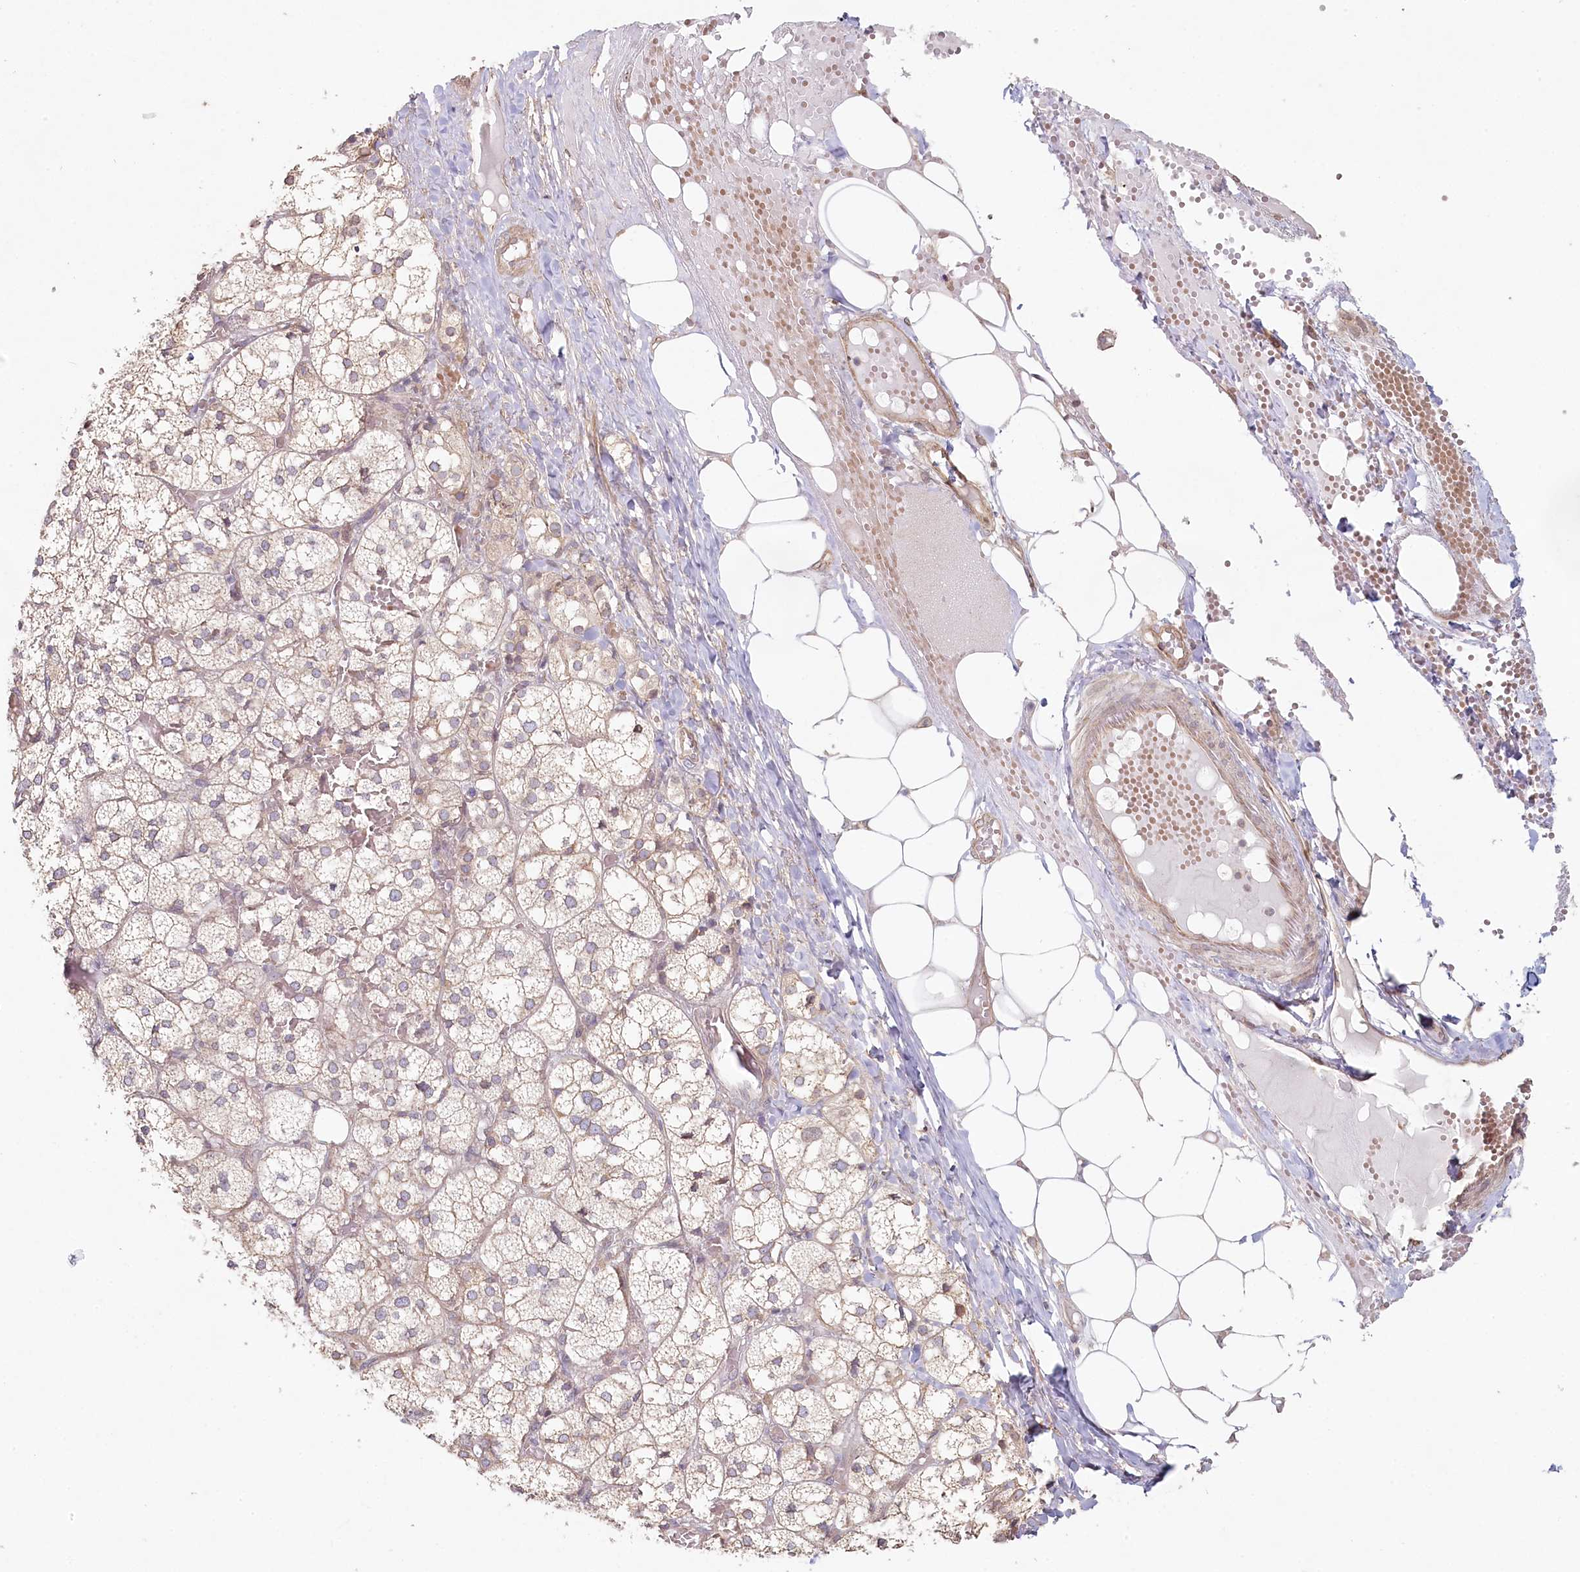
{"staining": {"intensity": "weak", "quantity": "25%-75%", "location": "cytoplasmic/membranous"}, "tissue": "adrenal gland", "cell_type": "Glandular cells", "image_type": "normal", "snomed": [{"axis": "morphology", "description": "Normal tissue, NOS"}, {"axis": "topography", "description": "Adrenal gland"}], "caption": "Human adrenal gland stained for a protein (brown) shows weak cytoplasmic/membranous positive positivity in approximately 25%-75% of glandular cells.", "gene": "TCHP", "patient": {"sex": "female", "age": 61}}